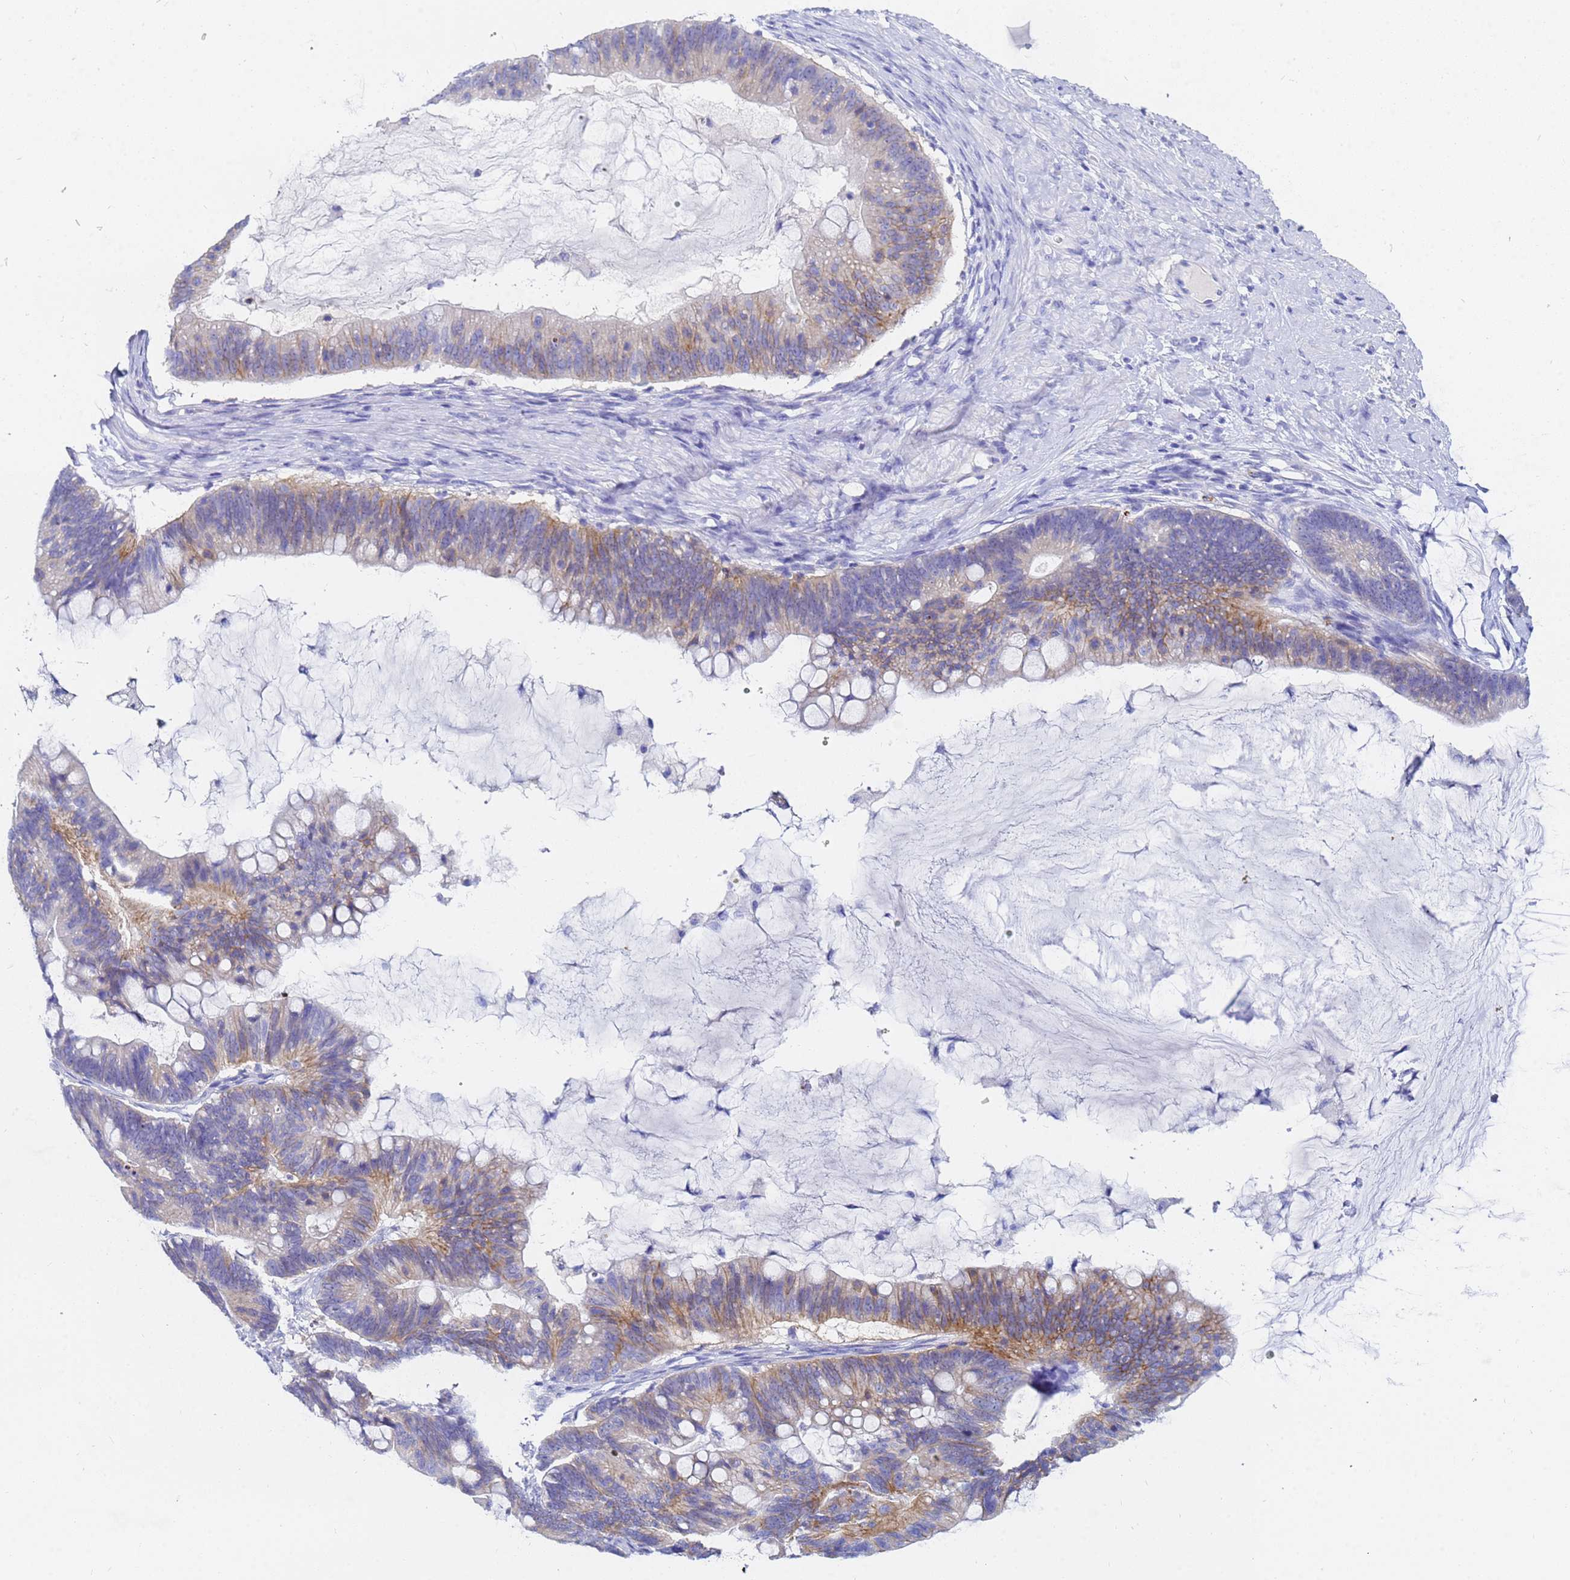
{"staining": {"intensity": "weak", "quantity": "<25%", "location": "cytoplasmic/membranous"}, "tissue": "ovarian cancer", "cell_type": "Tumor cells", "image_type": "cancer", "snomed": [{"axis": "morphology", "description": "Cystadenocarcinoma, mucinous, NOS"}, {"axis": "topography", "description": "Ovary"}], "caption": "Tumor cells are negative for protein expression in human ovarian mucinous cystadenocarcinoma.", "gene": "C2orf72", "patient": {"sex": "female", "age": 61}}